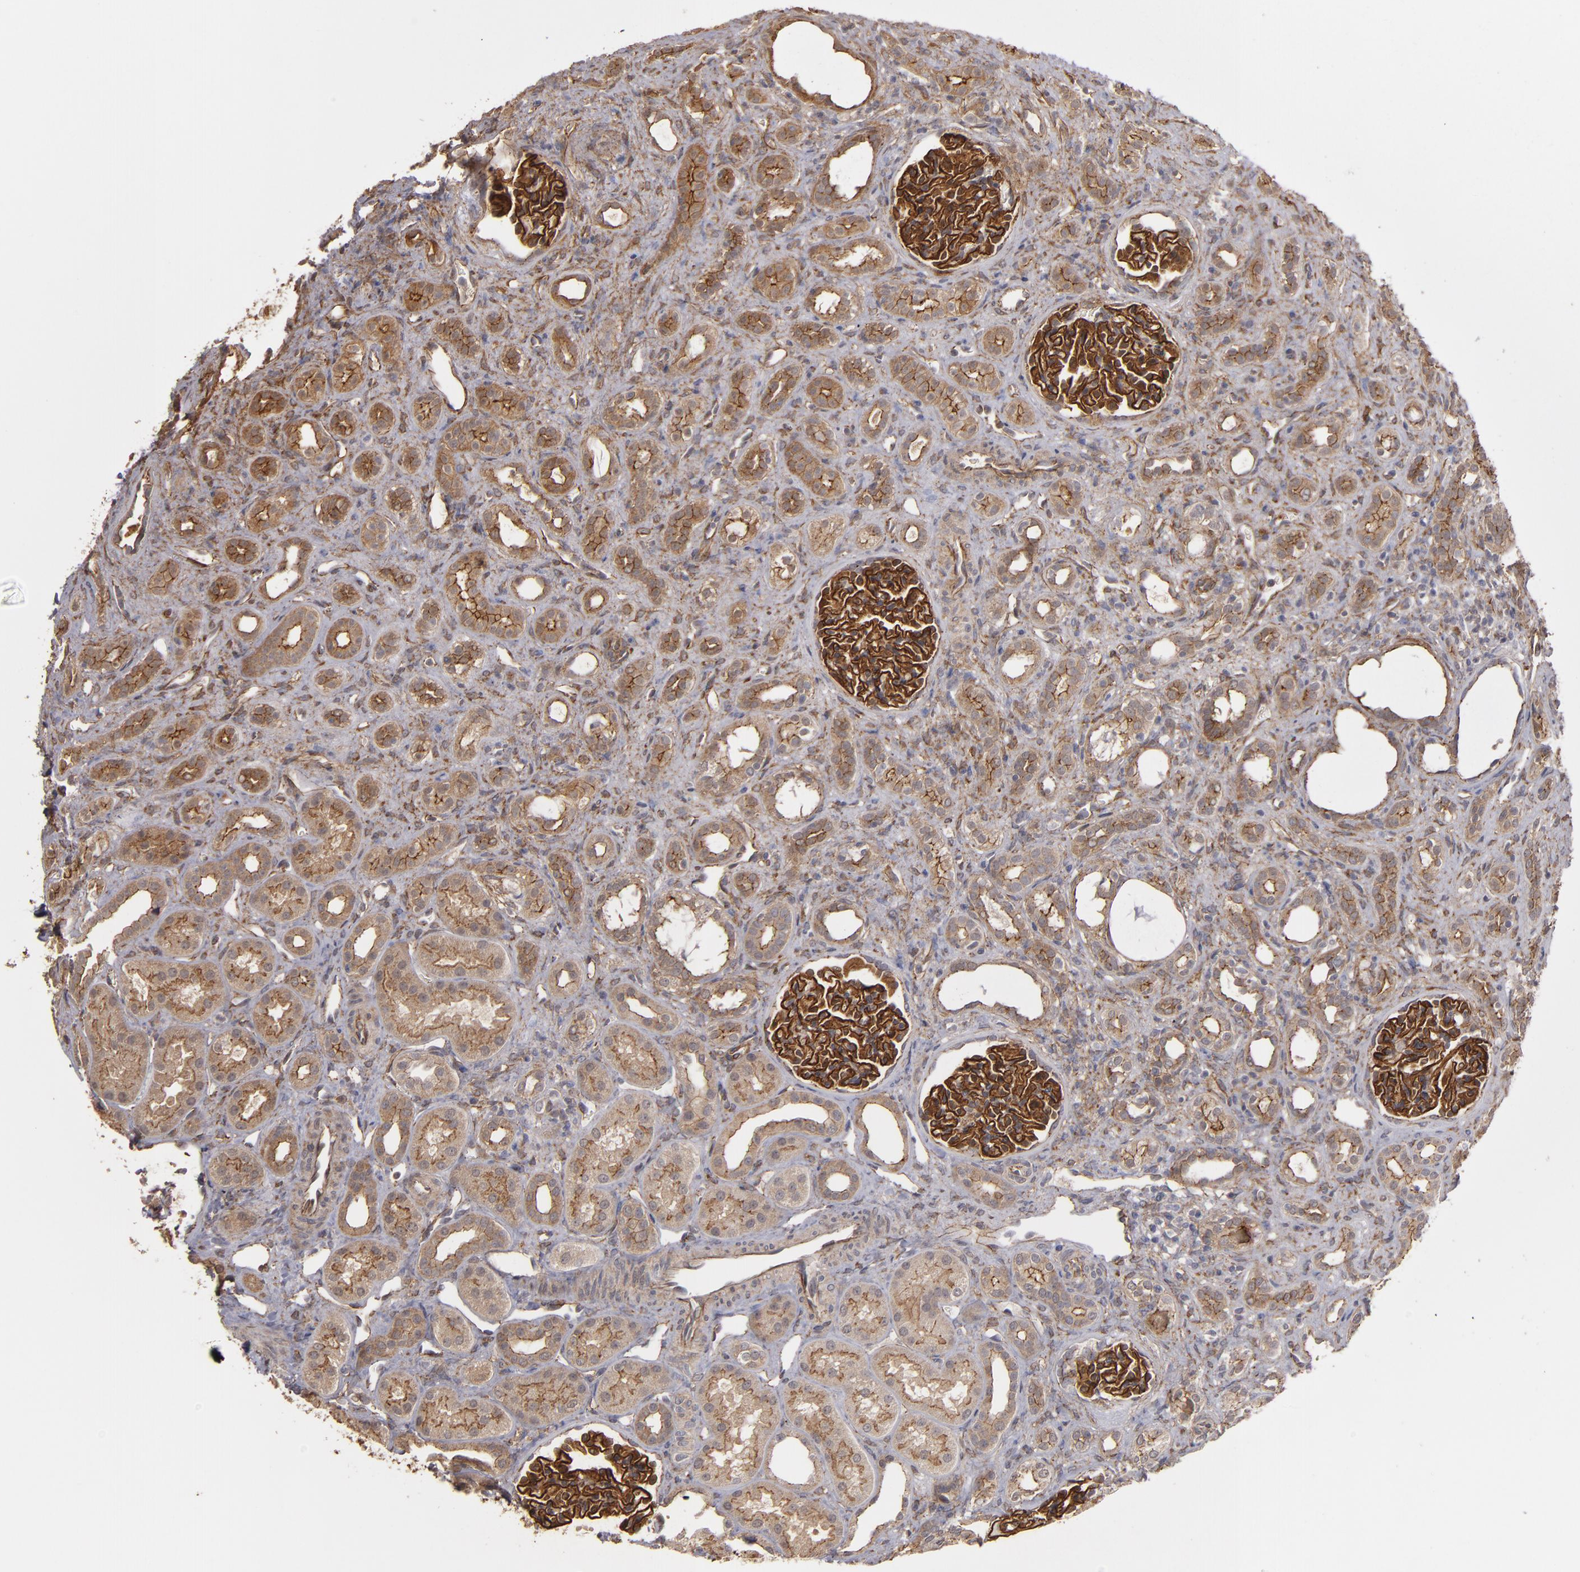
{"staining": {"intensity": "strong", "quantity": ">75%", "location": "cytoplasmic/membranous"}, "tissue": "kidney", "cell_type": "Cells in glomeruli", "image_type": "normal", "snomed": [{"axis": "morphology", "description": "Normal tissue, NOS"}, {"axis": "topography", "description": "Kidney"}], "caption": "Immunohistochemistry (DAB (3,3'-diaminobenzidine)) staining of normal human kidney shows strong cytoplasmic/membranous protein staining in about >75% of cells in glomeruli.", "gene": "TJP1", "patient": {"sex": "male", "age": 7}}